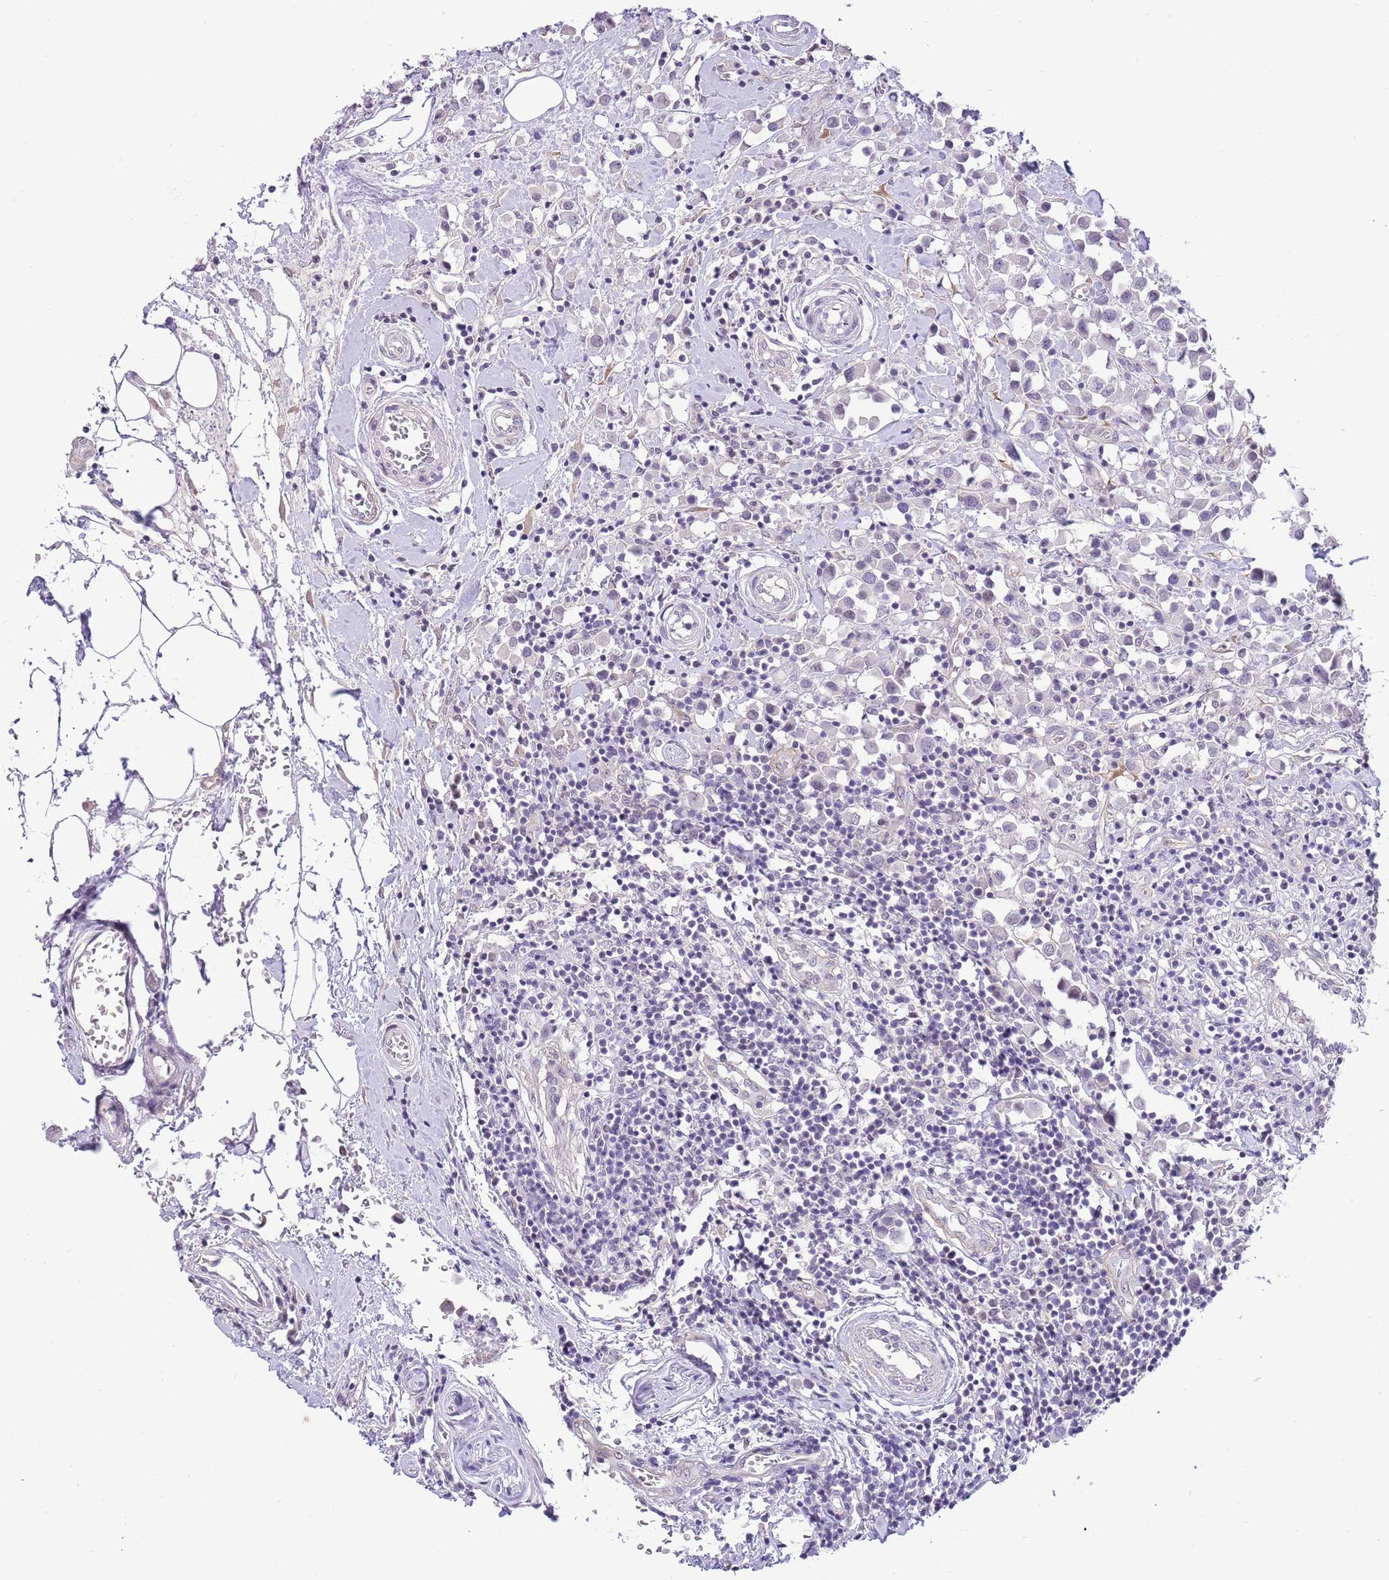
{"staining": {"intensity": "negative", "quantity": "none", "location": "none"}, "tissue": "breast cancer", "cell_type": "Tumor cells", "image_type": "cancer", "snomed": [{"axis": "morphology", "description": "Duct carcinoma"}, {"axis": "topography", "description": "Breast"}], "caption": "This is an immunohistochemistry (IHC) photomicrograph of human breast cancer. There is no staining in tumor cells.", "gene": "MIDN", "patient": {"sex": "female", "age": 61}}